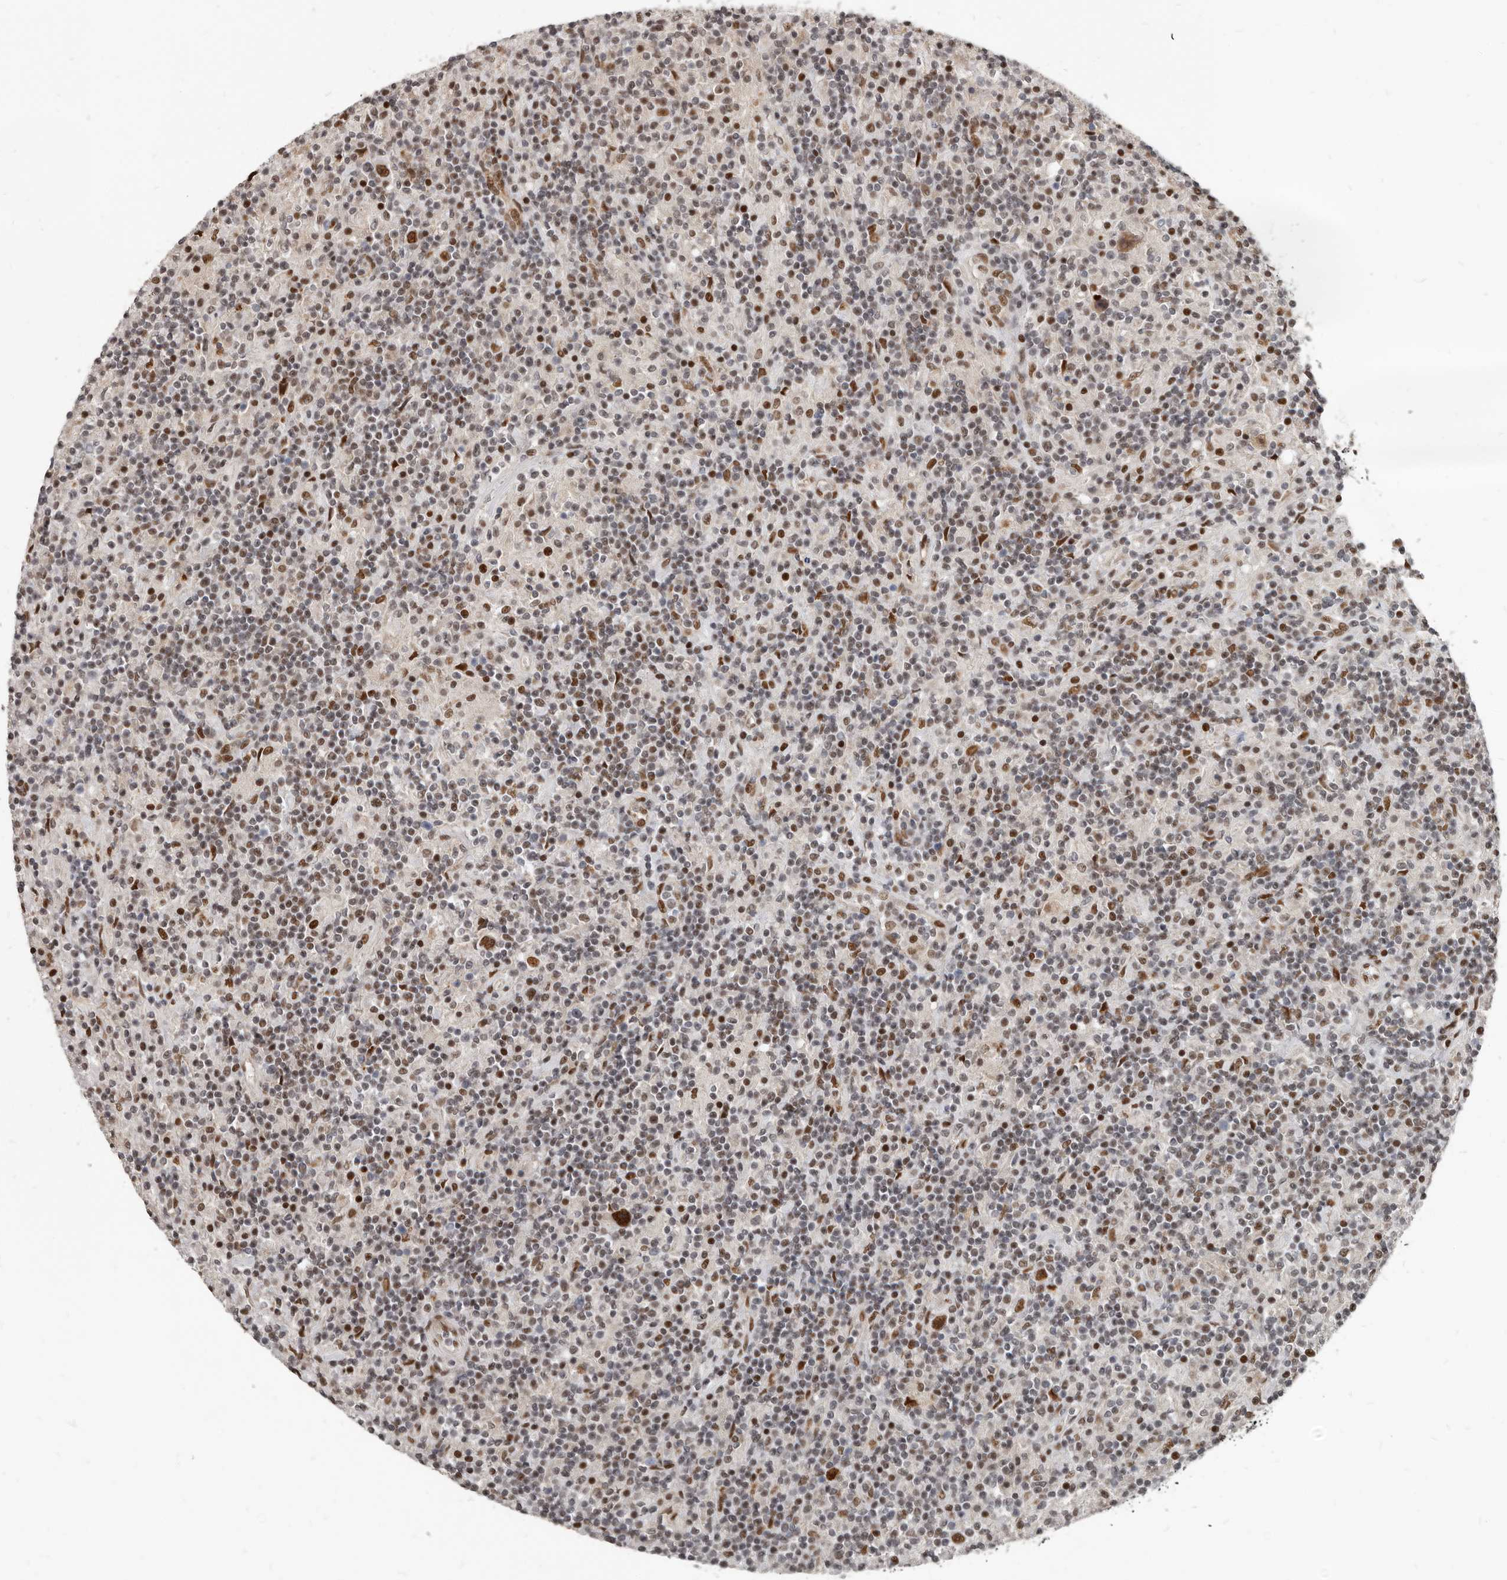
{"staining": {"intensity": "strong", "quantity": ">75%", "location": "nuclear"}, "tissue": "lymphoma", "cell_type": "Tumor cells", "image_type": "cancer", "snomed": [{"axis": "morphology", "description": "Hodgkin's disease, NOS"}, {"axis": "topography", "description": "Lymph node"}], "caption": "Brown immunohistochemical staining in human Hodgkin's disease demonstrates strong nuclear positivity in approximately >75% of tumor cells.", "gene": "ATF5", "patient": {"sex": "male", "age": 70}}